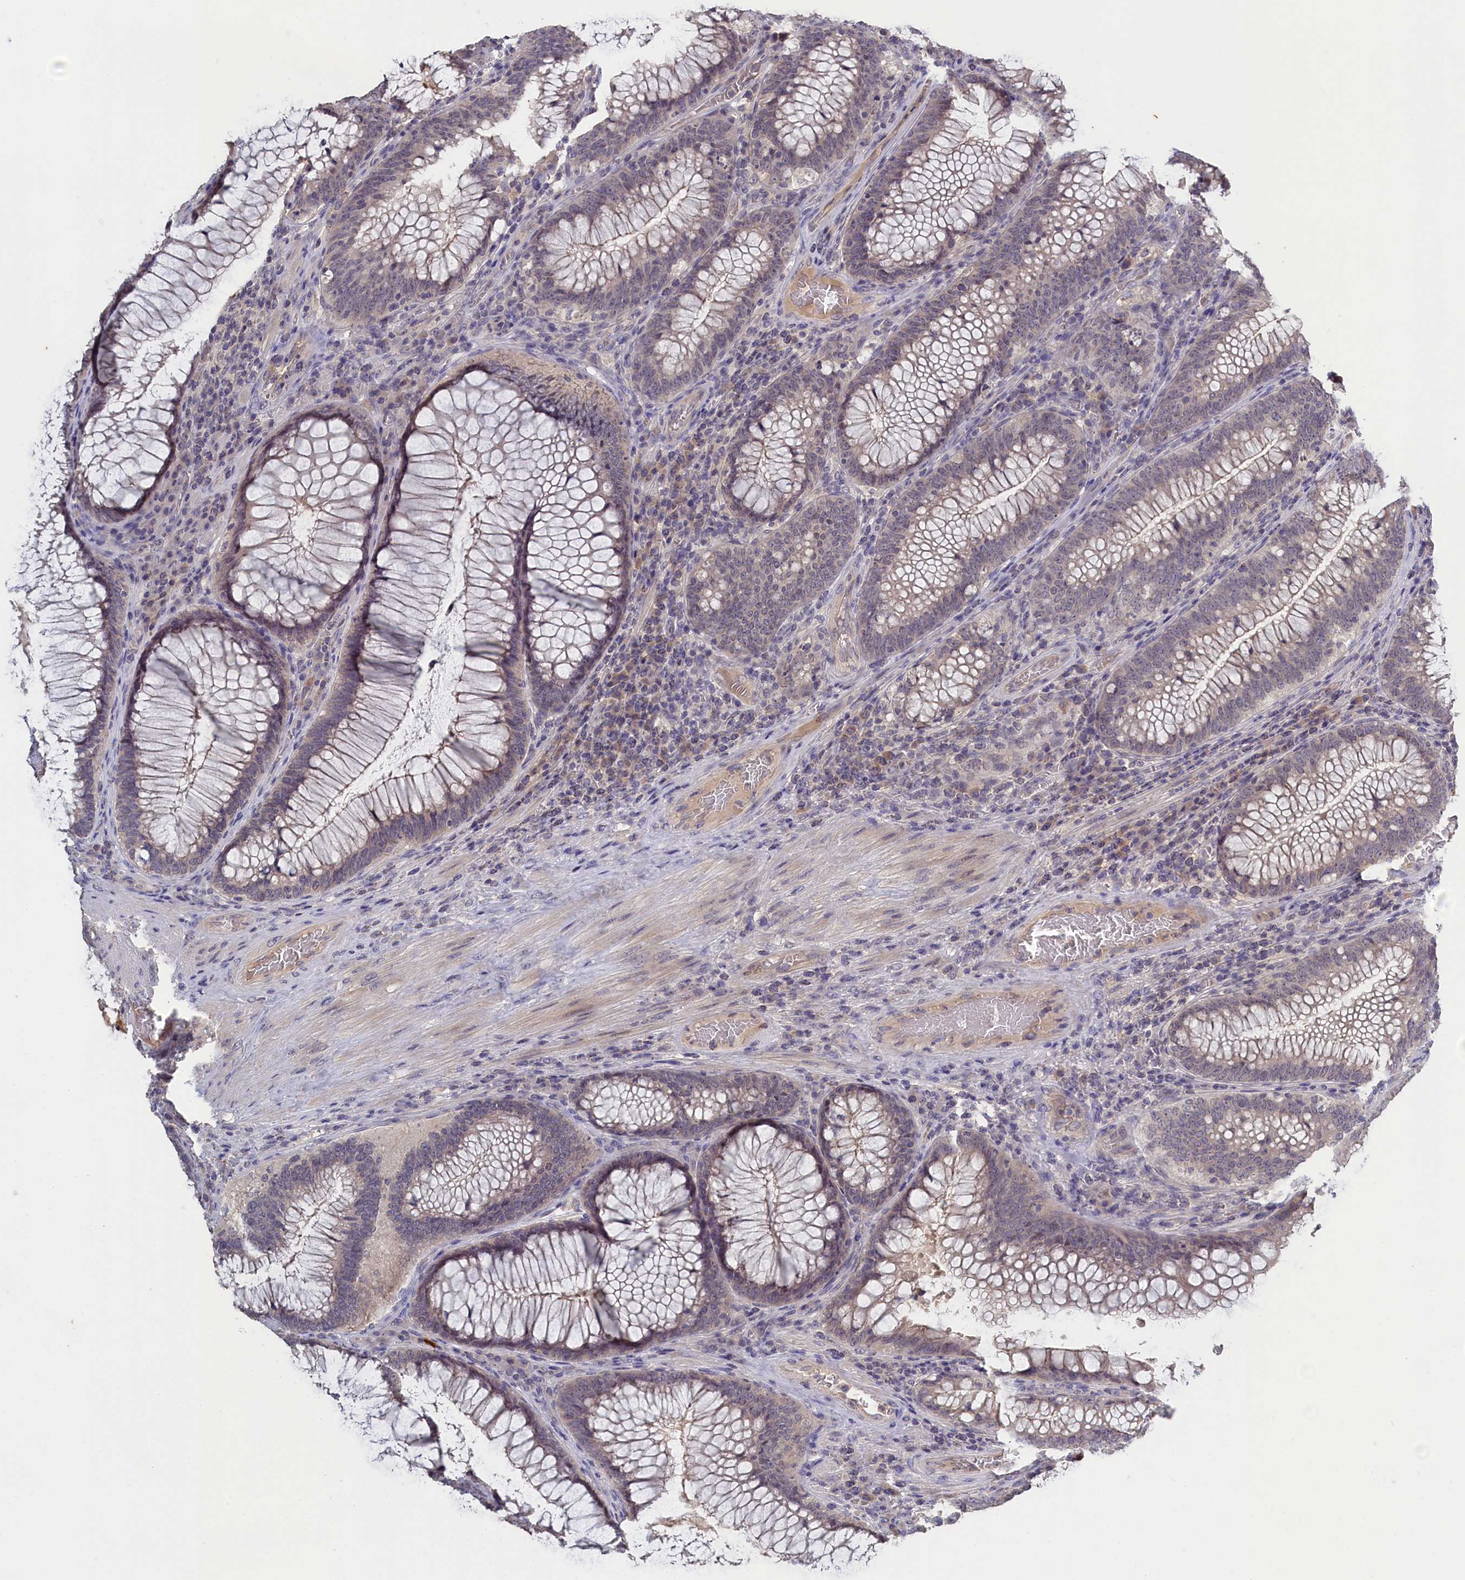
{"staining": {"intensity": "negative", "quantity": "none", "location": "none"}, "tissue": "colorectal cancer", "cell_type": "Tumor cells", "image_type": "cancer", "snomed": [{"axis": "morphology", "description": "Normal tissue, NOS"}, {"axis": "topography", "description": "Colon"}], "caption": "This is an immunohistochemistry (IHC) image of colorectal cancer. There is no expression in tumor cells.", "gene": "CELF5", "patient": {"sex": "female", "age": 82}}